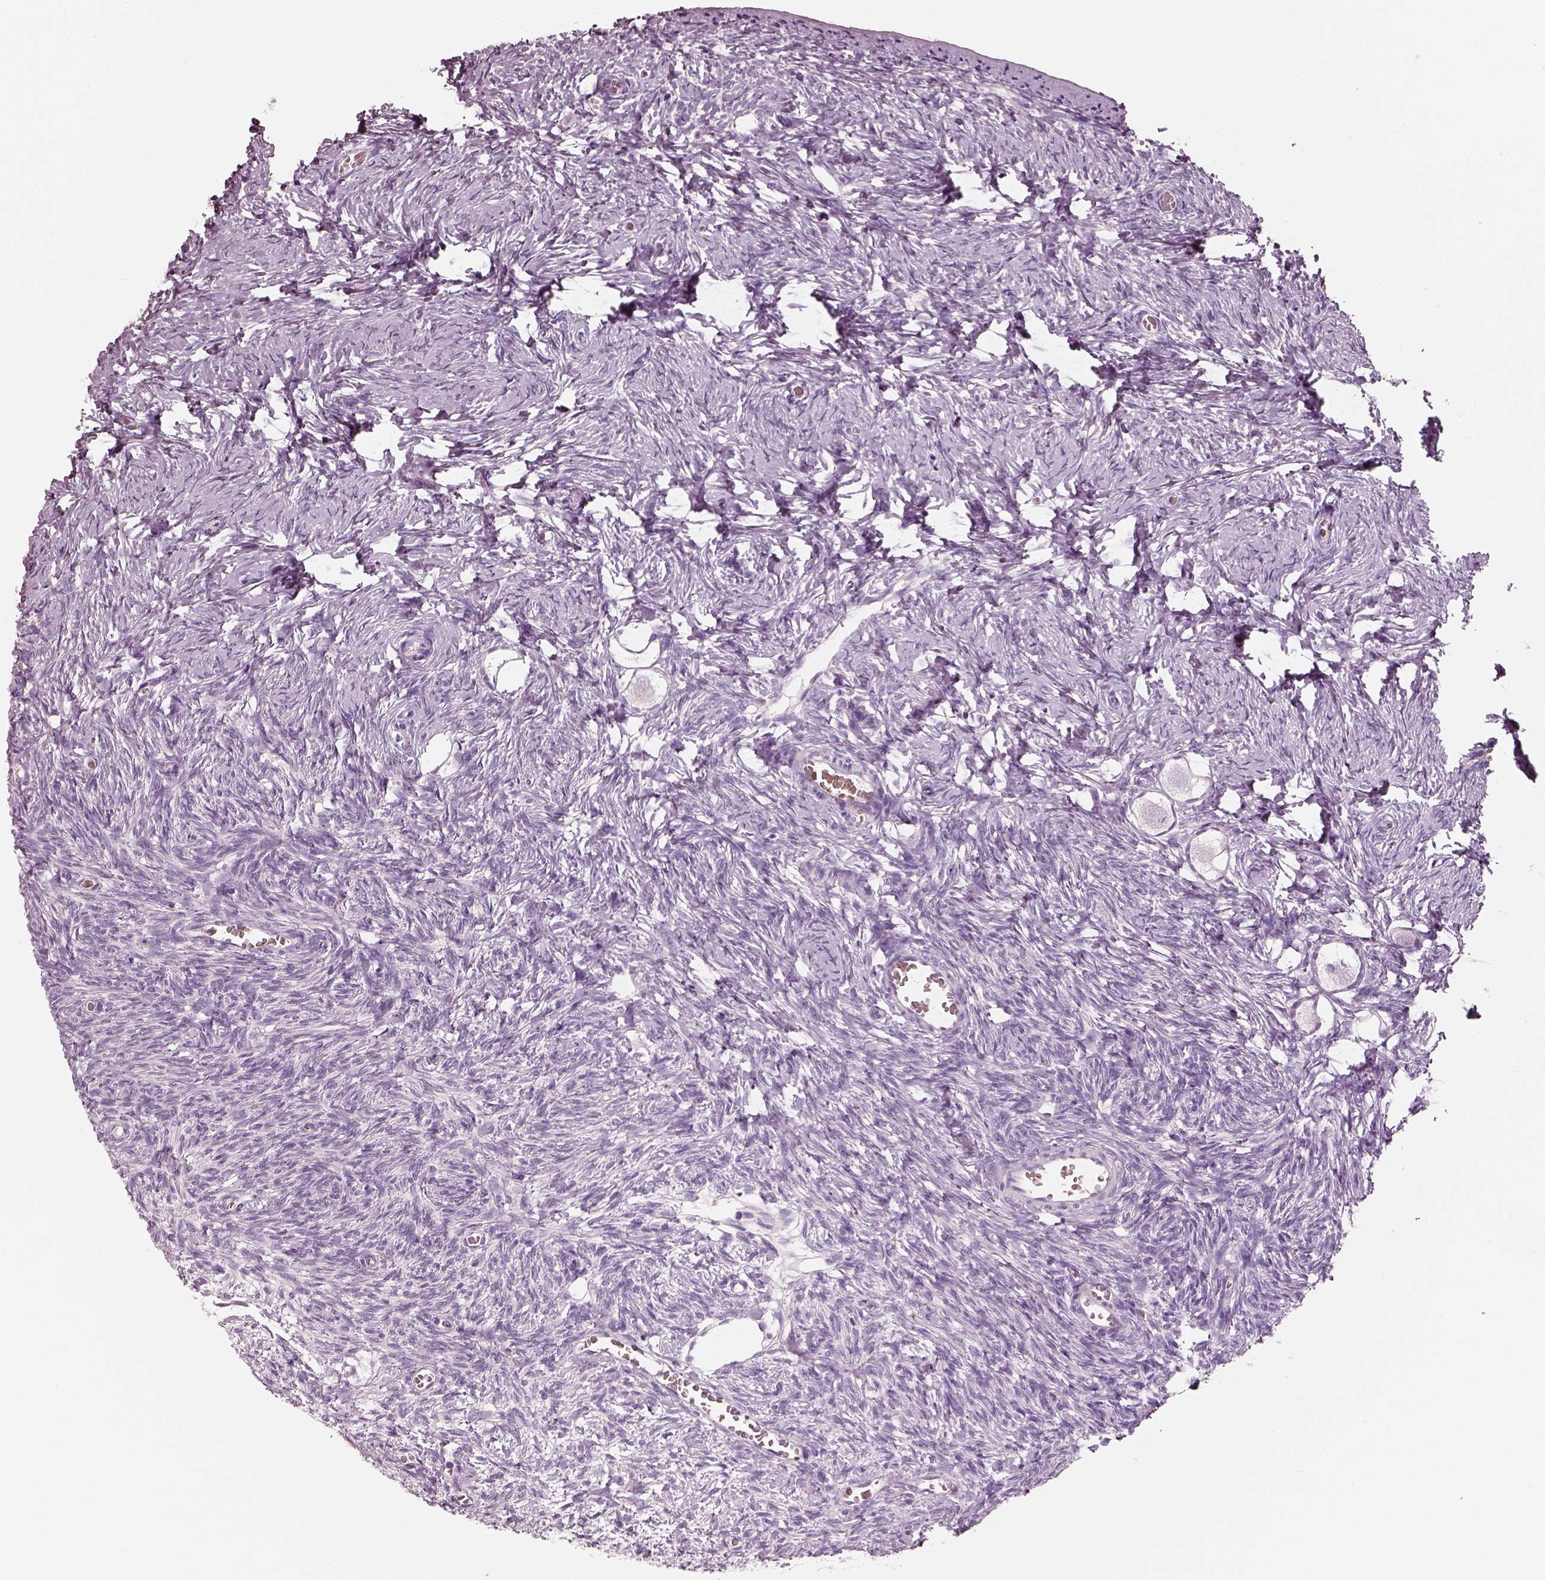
{"staining": {"intensity": "negative", "quantity": "none", "location": "none"}, "tissue": "ovary", "cell_type": "Follicle cells", "image_type": "normal", "snomed": [{"axis": "morphology", "description": "Normal tissue, NOS"}, {"axis": "topography", "description": "Ovary"}], "caption": "DAB (3,3'-diaminobenzidine) immunohistochemical staining of normal human ovary displays no significant staining in follicle cells. (DAB immunohistochemistry (IHC) with hematoxylin counter stain).", "gene": "ELSPBP1", "patient": {"sex": "female", "age": 27}}